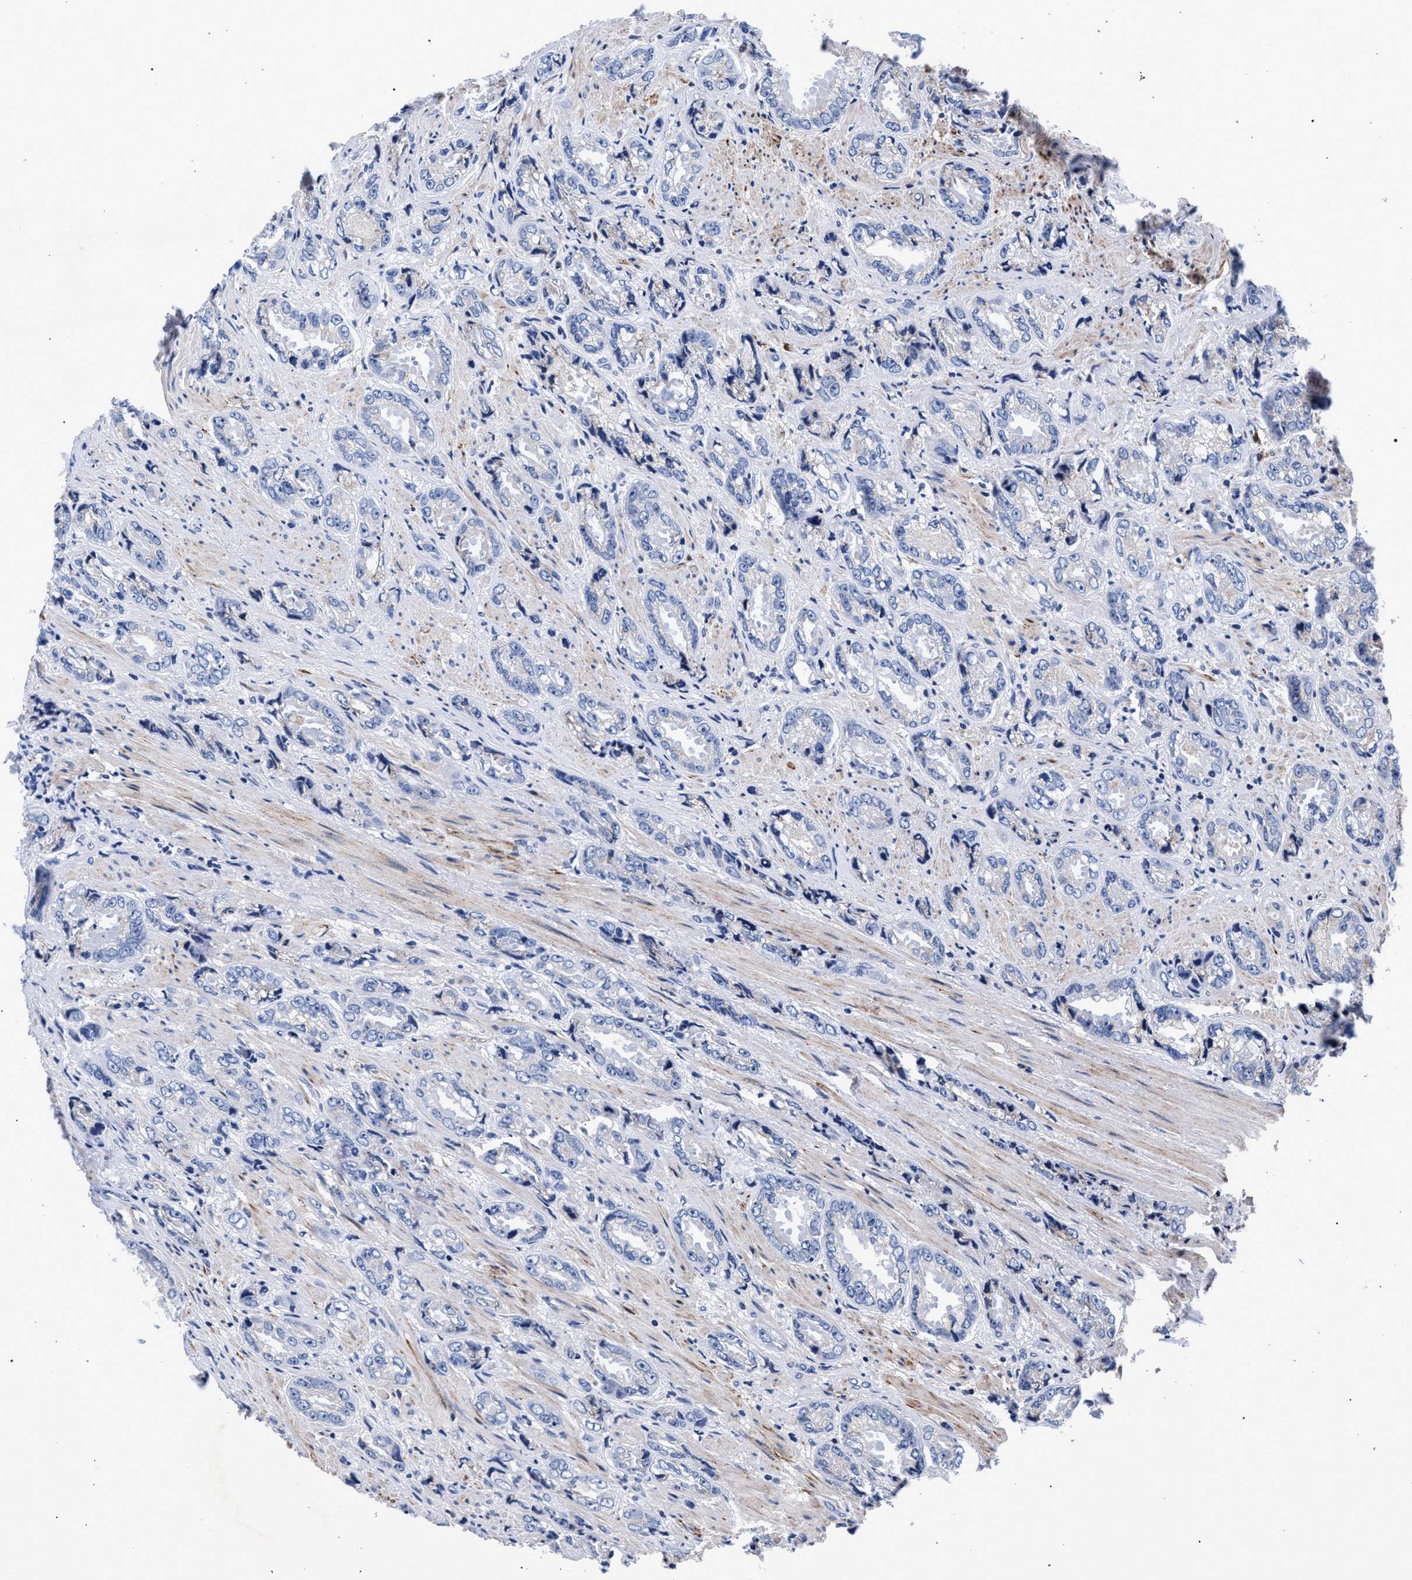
{"staining": {"intensity": "negative", "quantity": "none", "location": "none"}, "tissue": "prostate cancer", "cell_type": "Tumor cells", "image_type": "cancer", "snomed": [{"axis": "morphology", "description": "Adenocarcinoma, High grade"}, {"axis": "topography", "description": "Prostate"}], "caption": "Histopathology image shows no significant protein positivity in tumor cells of high-grade adenocarcinoma (prostate).", "gene": "ACOX1", "patient": {"sex": "male", "age": 61}}